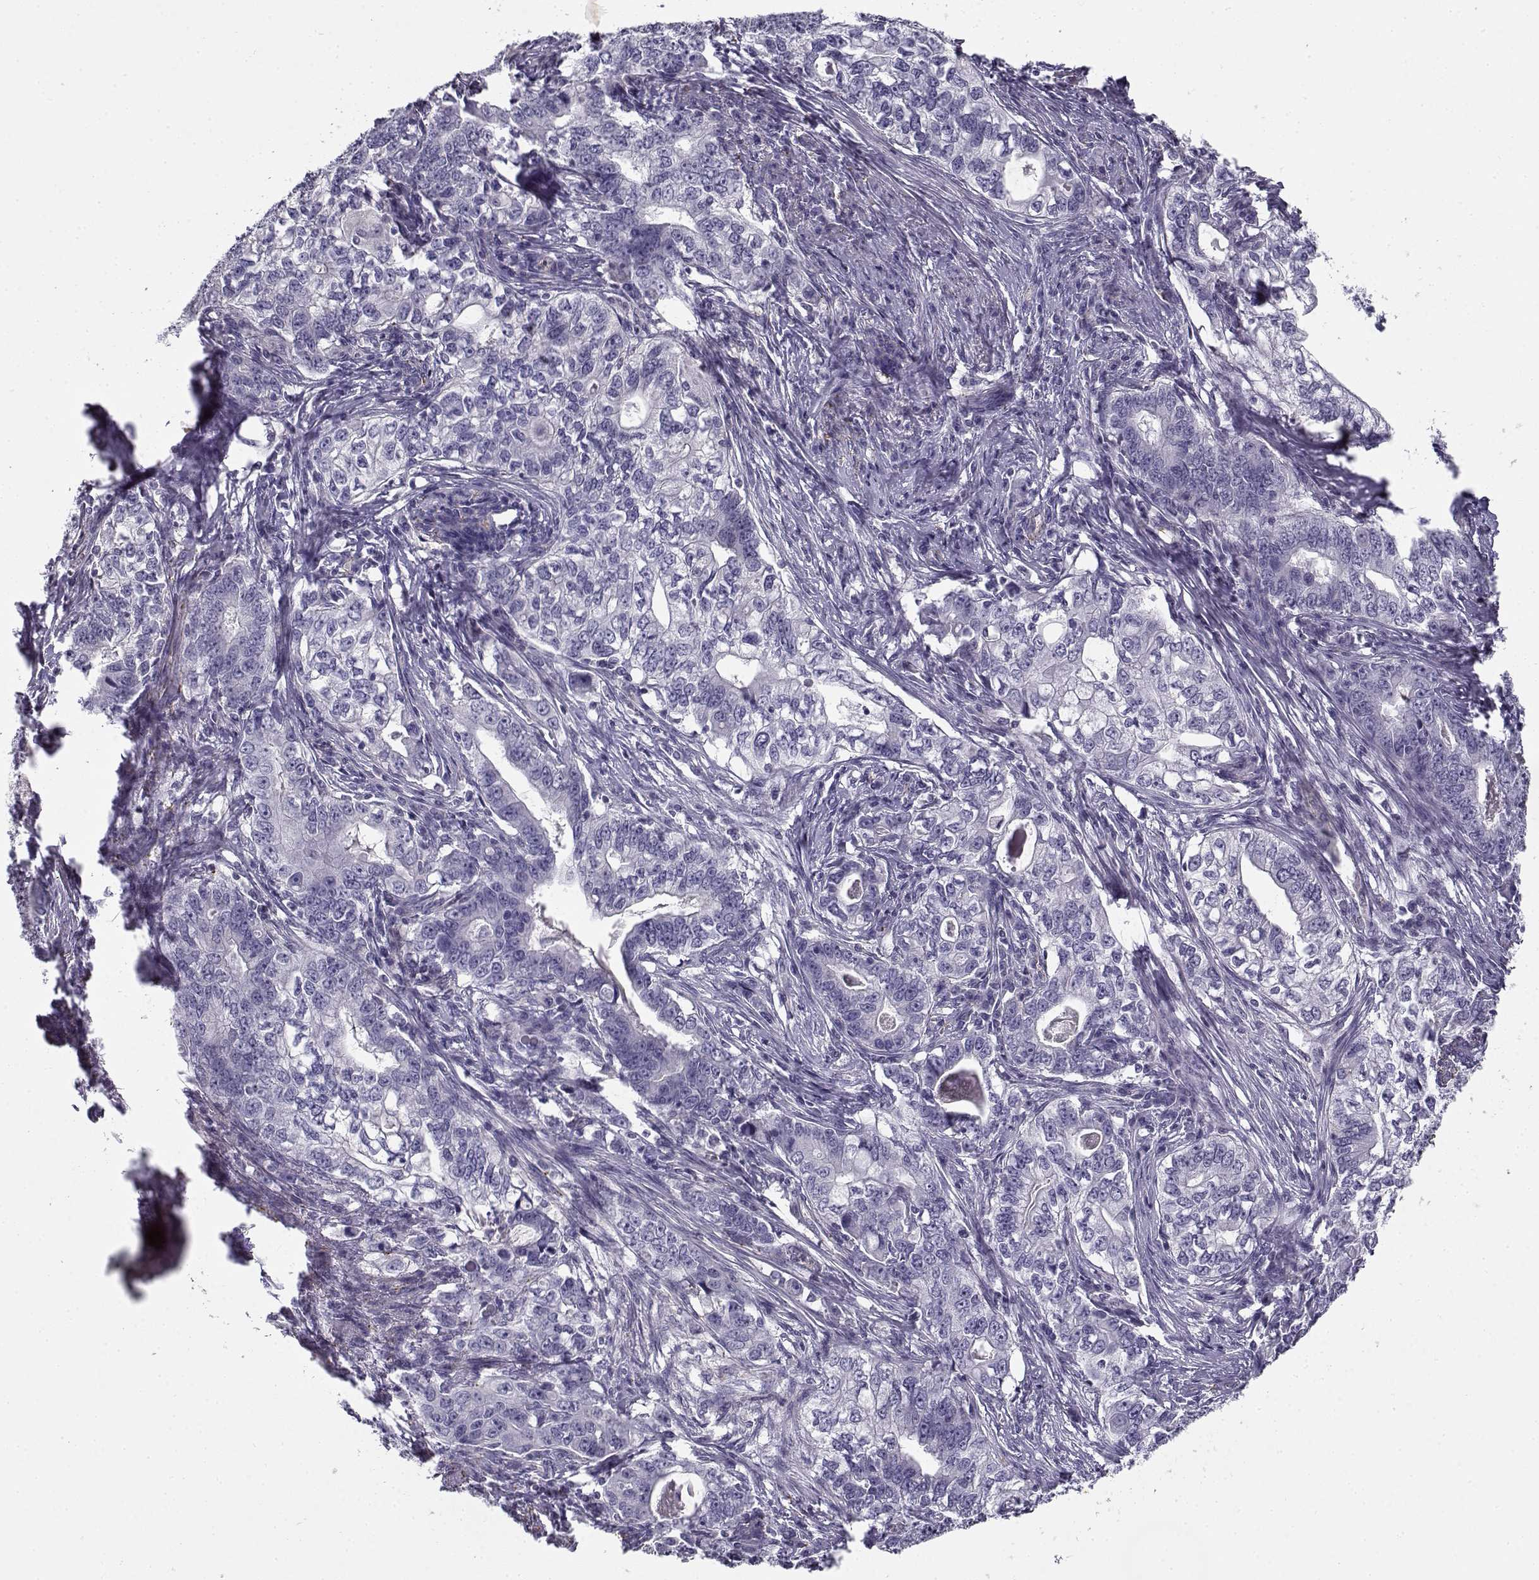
{"staining": {"intensity": "negative", "quantity": "none", "location": "none"}, "tissue": "stomach cancer", "cell_type": "Tumor cells", "image_type": "cancer", "snomed": [{"axis": "morphology", "description": "Adenocarcinoma, NOS"}, {"axis": "topography", "description": "Stomach, lower"}], "caption": "DAB (3,3'-diaminobenzidine) immunohistochemical staining of stomach cancer (adenocarcinoma) reveals no significant positivity in tumor cells.", "gene": "MYO1A", "patient": {"sex": "female", "age": 72}}